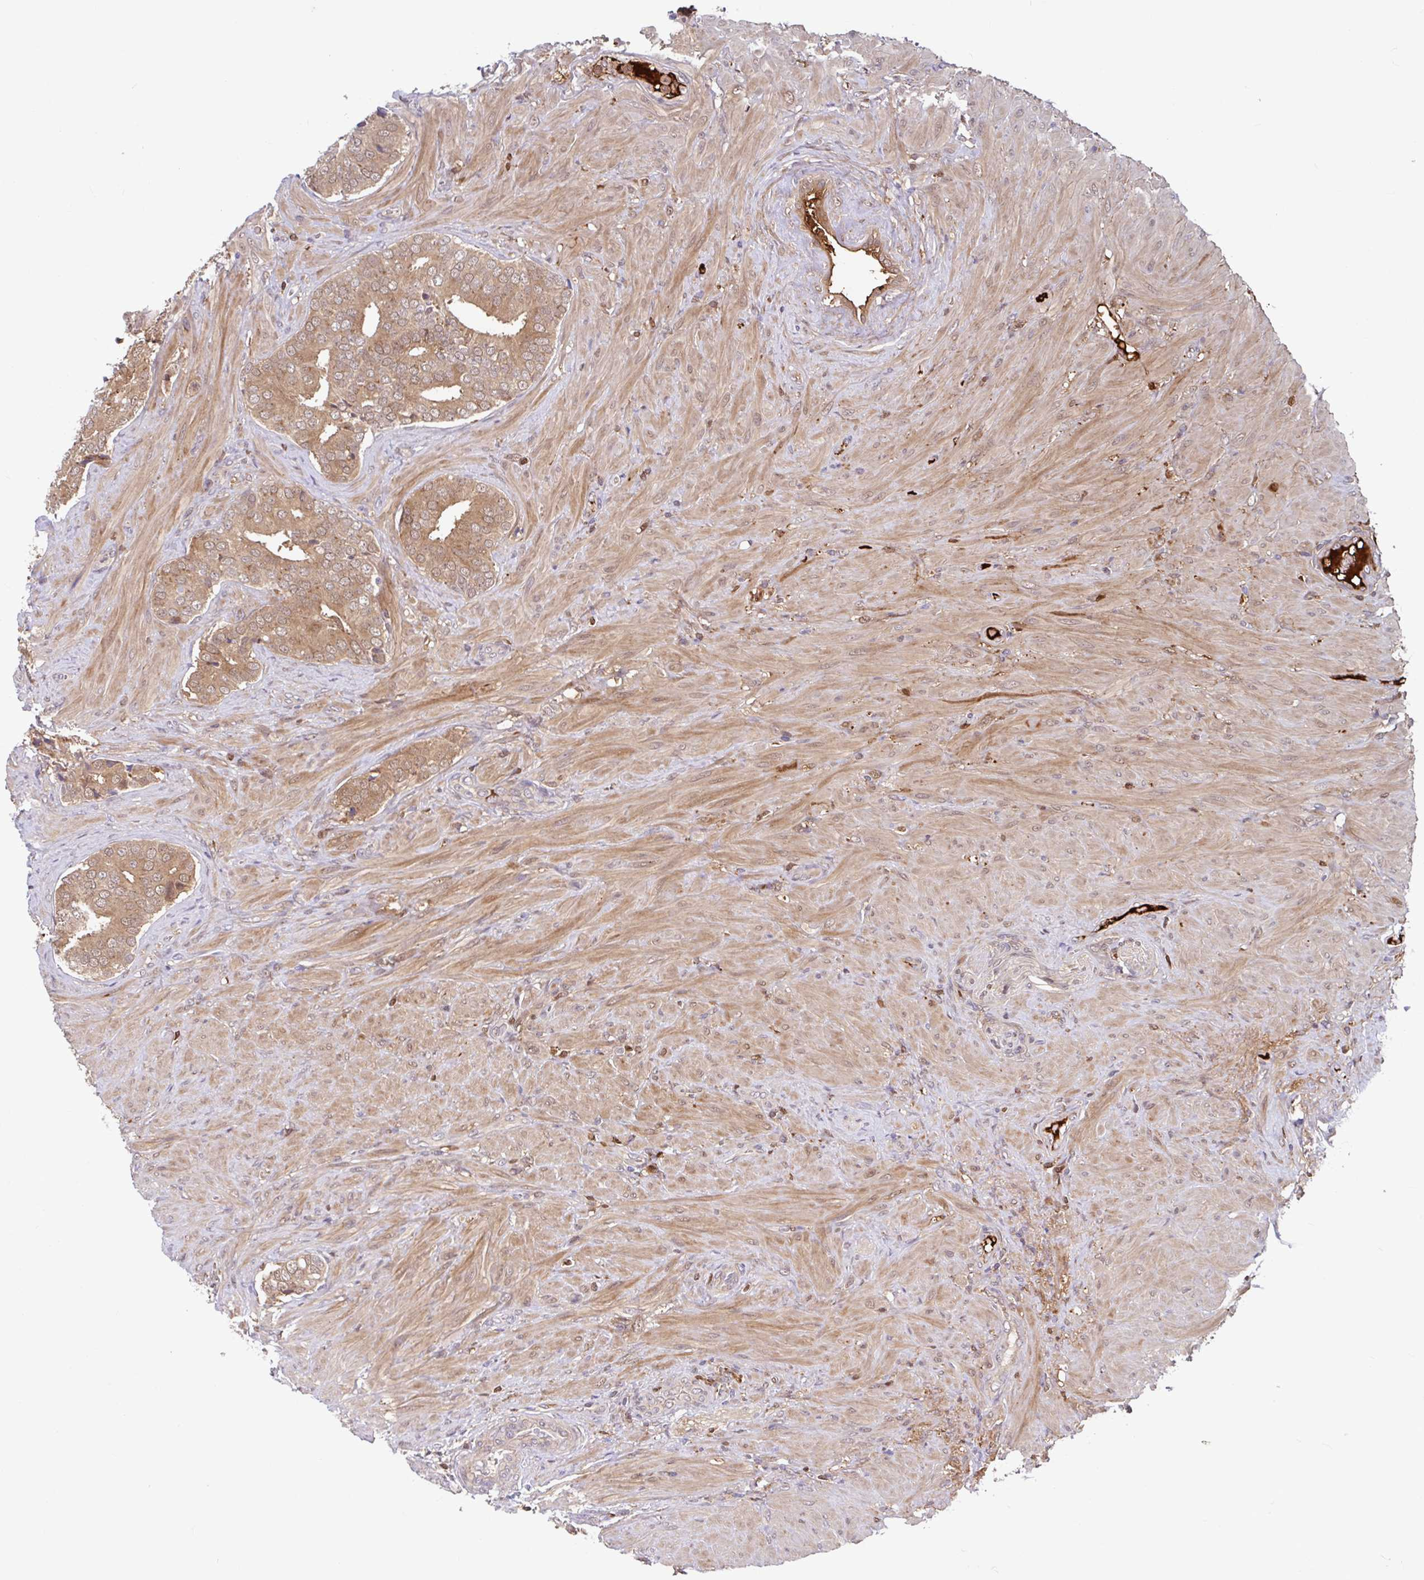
{"staining": {"intensity": "moderate", "quantity": ">75%", "location": "cytoplasmic/membranous,nuclear"}, "tissue": "prostate cancer", "cell_type": "Tumor cells", "image_type": "cancer", "snomed": [{"axis": "morphology", "description": "Adenocarcinoma, High grade"}, {"axis": "topography", "description": "Prostate"}], "caption": "Moderate cytoplasmic/membranous and nuclear staining for a protein is appreciated in about >75% of tumor cells of prostate cancer (adenocarcinoma (high-grade)) using immunohistochemistry.", "gene": "BLVRA", "patient": {"sex": "male", "age": 62}}